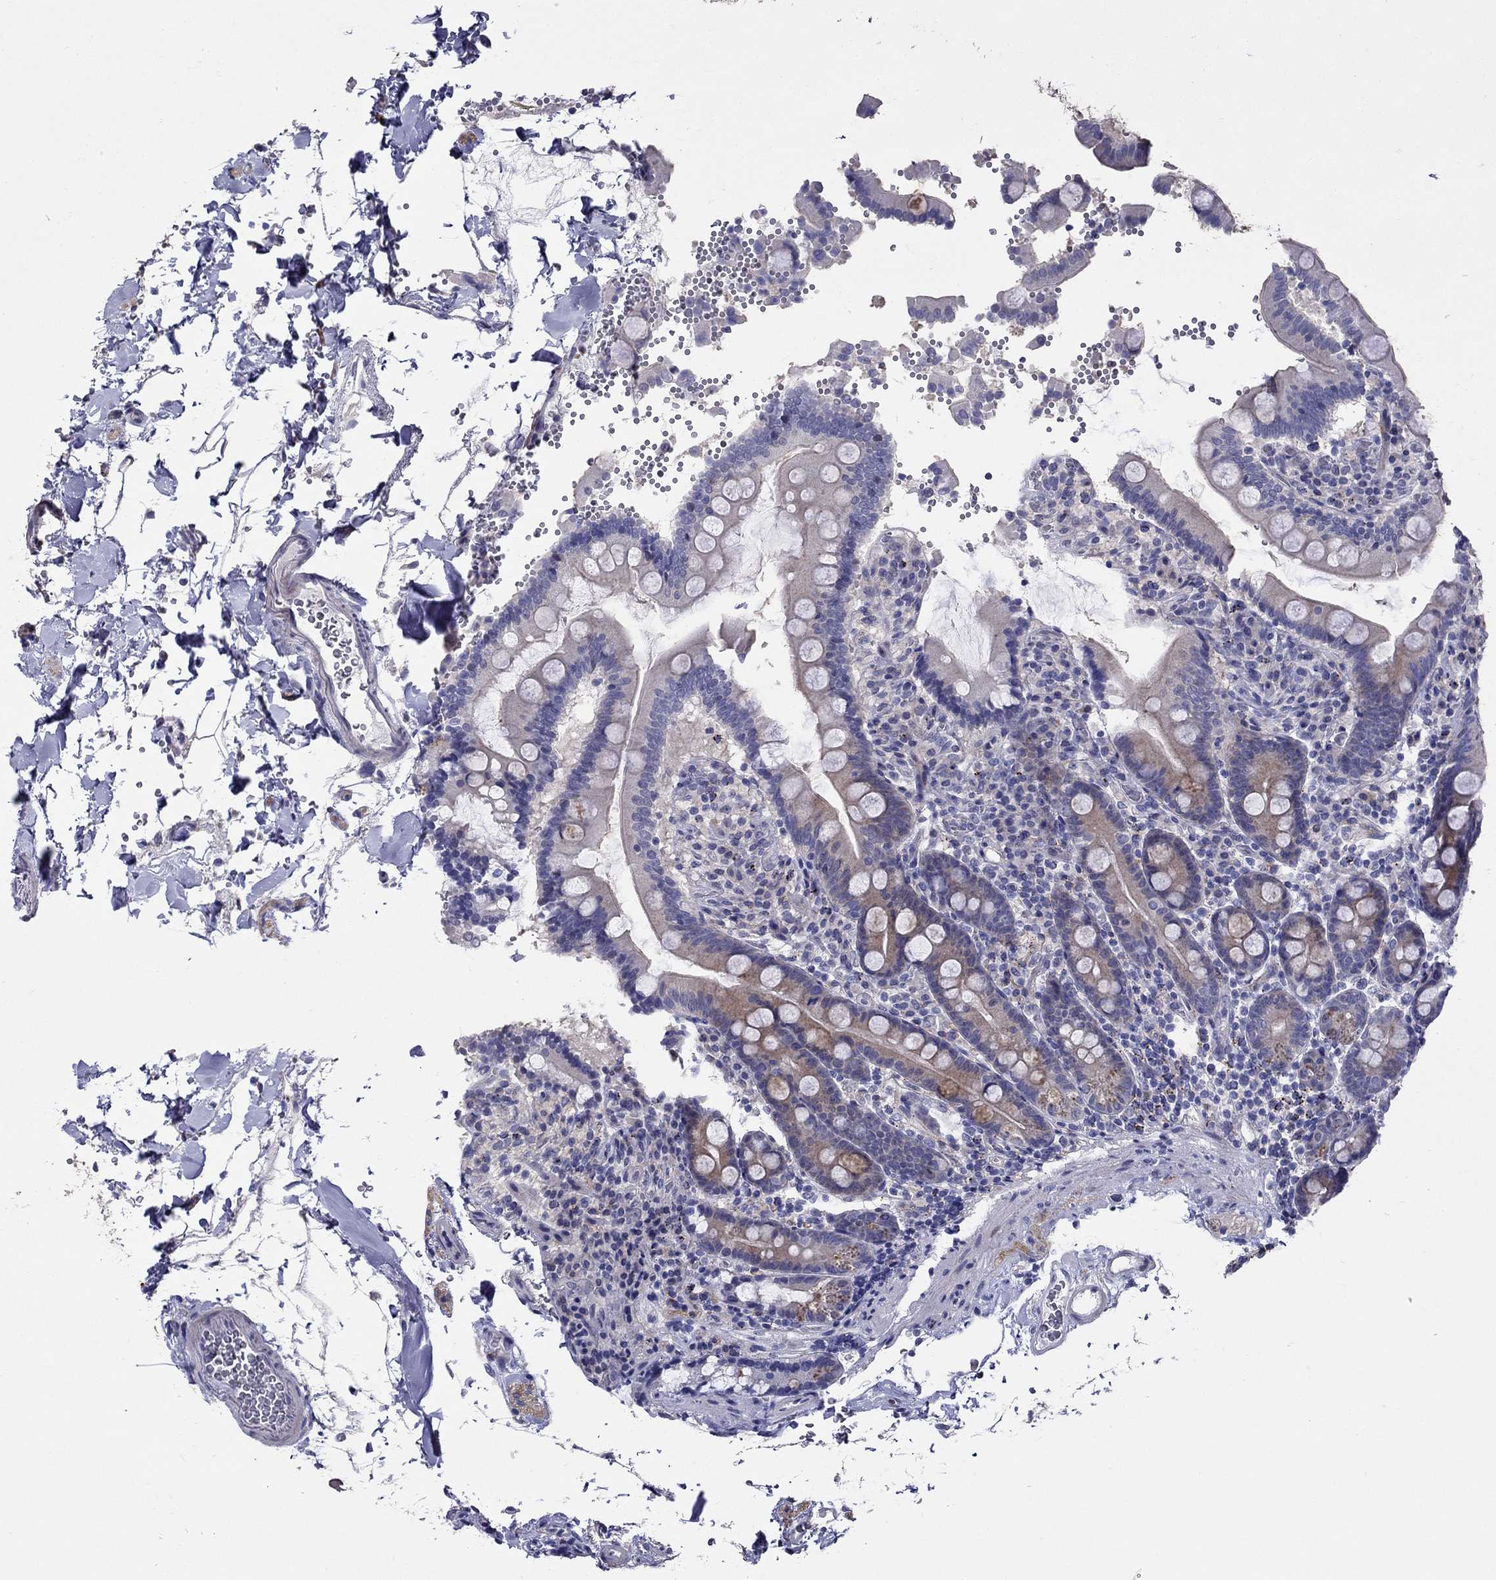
{"staining": {"intensity": "moderate", "quantity": "<25%", "location": "cytoplasmic/membranous"}, "tissue": "duodenum", "cell_type": "Glandular cells", "image_type": "normal", "snomed": [{"axis": "morphology", "description": "Normal tissue, NOS"}, {"axis": "topography", "description": "Duodenum"}], "caption": "Glandular cells reveal moderate cytoplasmic/membranous staining in approximately <25% of cells in benign duodenum.", "gene": "MAGEB4", "patient": {"sex": "male", "age": 59}}